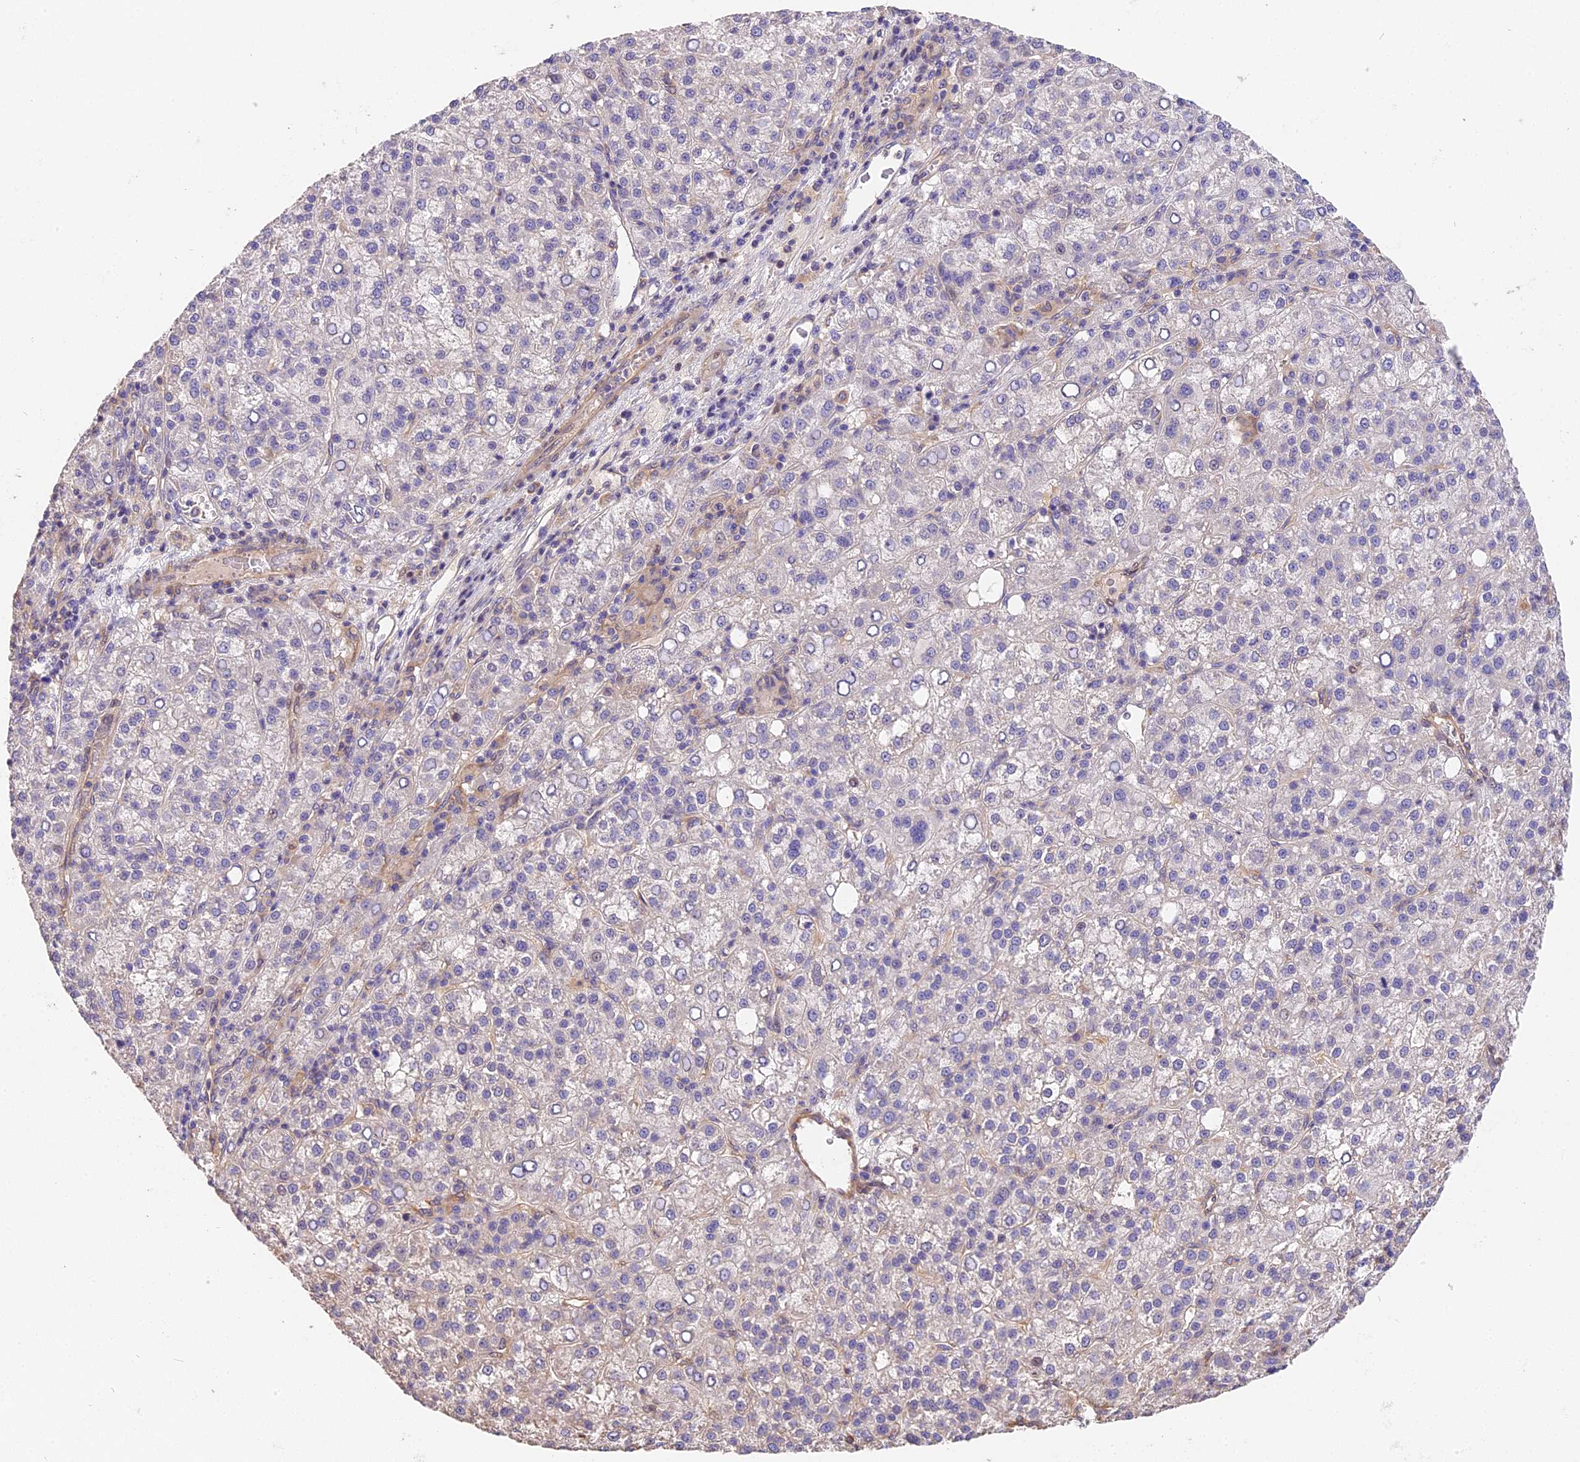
{"staining": {"intensity": "negative", "quantity": "none", "location": "none"}, "tissue": "liver cancer", "cell_type": "Tumor cells", "image_type": "cancer", "snomed": [{"axis": "morphology", "description": "Carcinoma, Hepatocellular, NOS"}, {"axis": "topography", "description": "Liver"}], "caption": "DAB (3,3'-diaminobenzidine) immunohistochemical staining of human liver cancer (hepatocellular carcinoma) reveals no significant positivity in tumor cells. (Stains: DAB immunohistochemistry (IHC) with hematoxylin counter stain, Microscopy: brightfield microscopy at high magnification).", "gene": "ARHGAP17", "patient": {"sex": "female", "age": 58}}